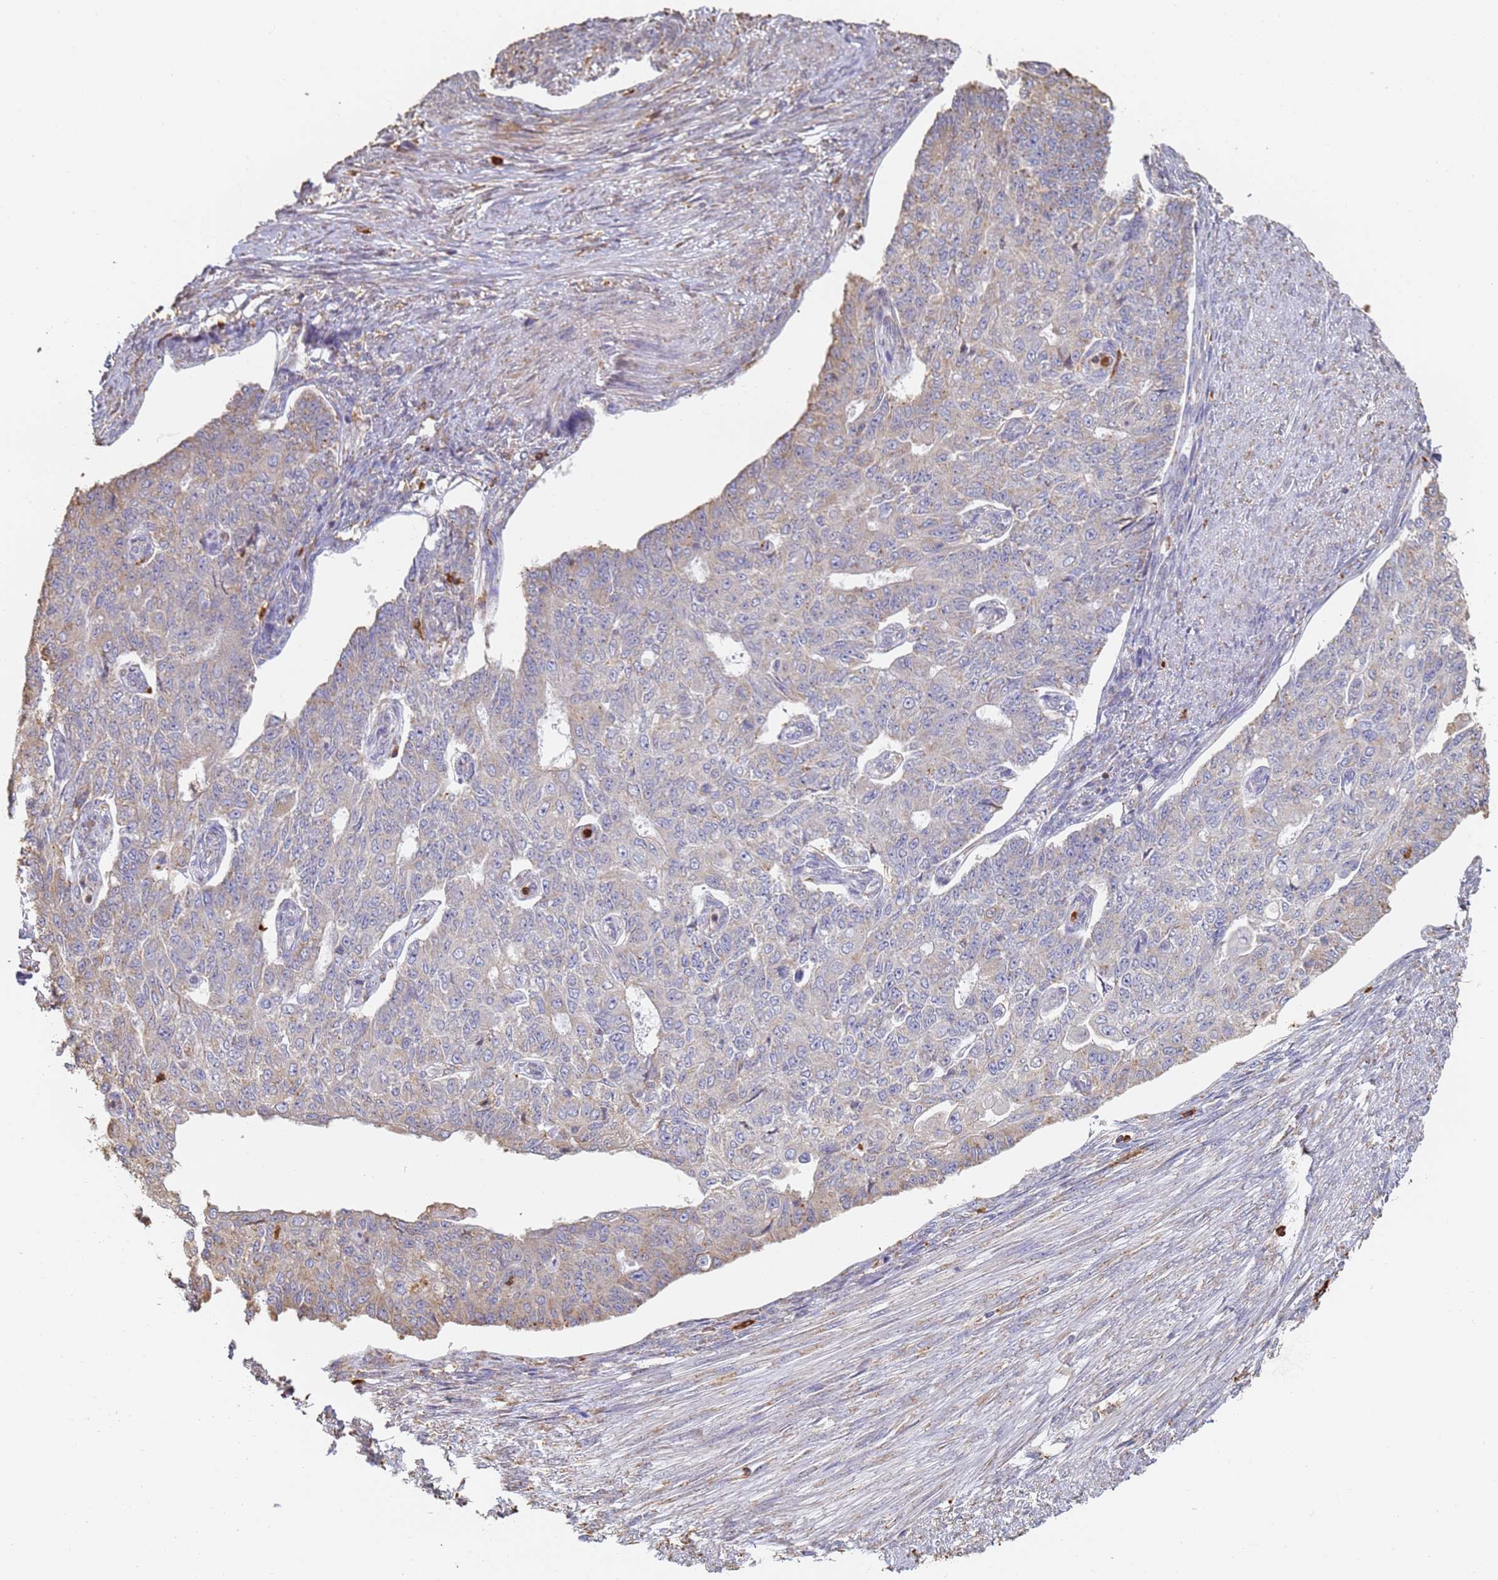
{"staining": {"intensity": "negative", "quantity": "none", "location": "none"}, "tissue": "endometrial cancer", "cell_type": "Tumor cells", "image_type": "cancer", "snomed": [{"axis": "morphology", "description": "Adenocarcinoma, NOS"}, {"axis": "topography", "description": "Endometrium"}], "caption": "Adenocarcinoma (endometrial) was stained to show a protein in brown. There is no significant staining in tumor cells.", "gene": "BIN2", "patient": {"sex": "female", "age": 32}}